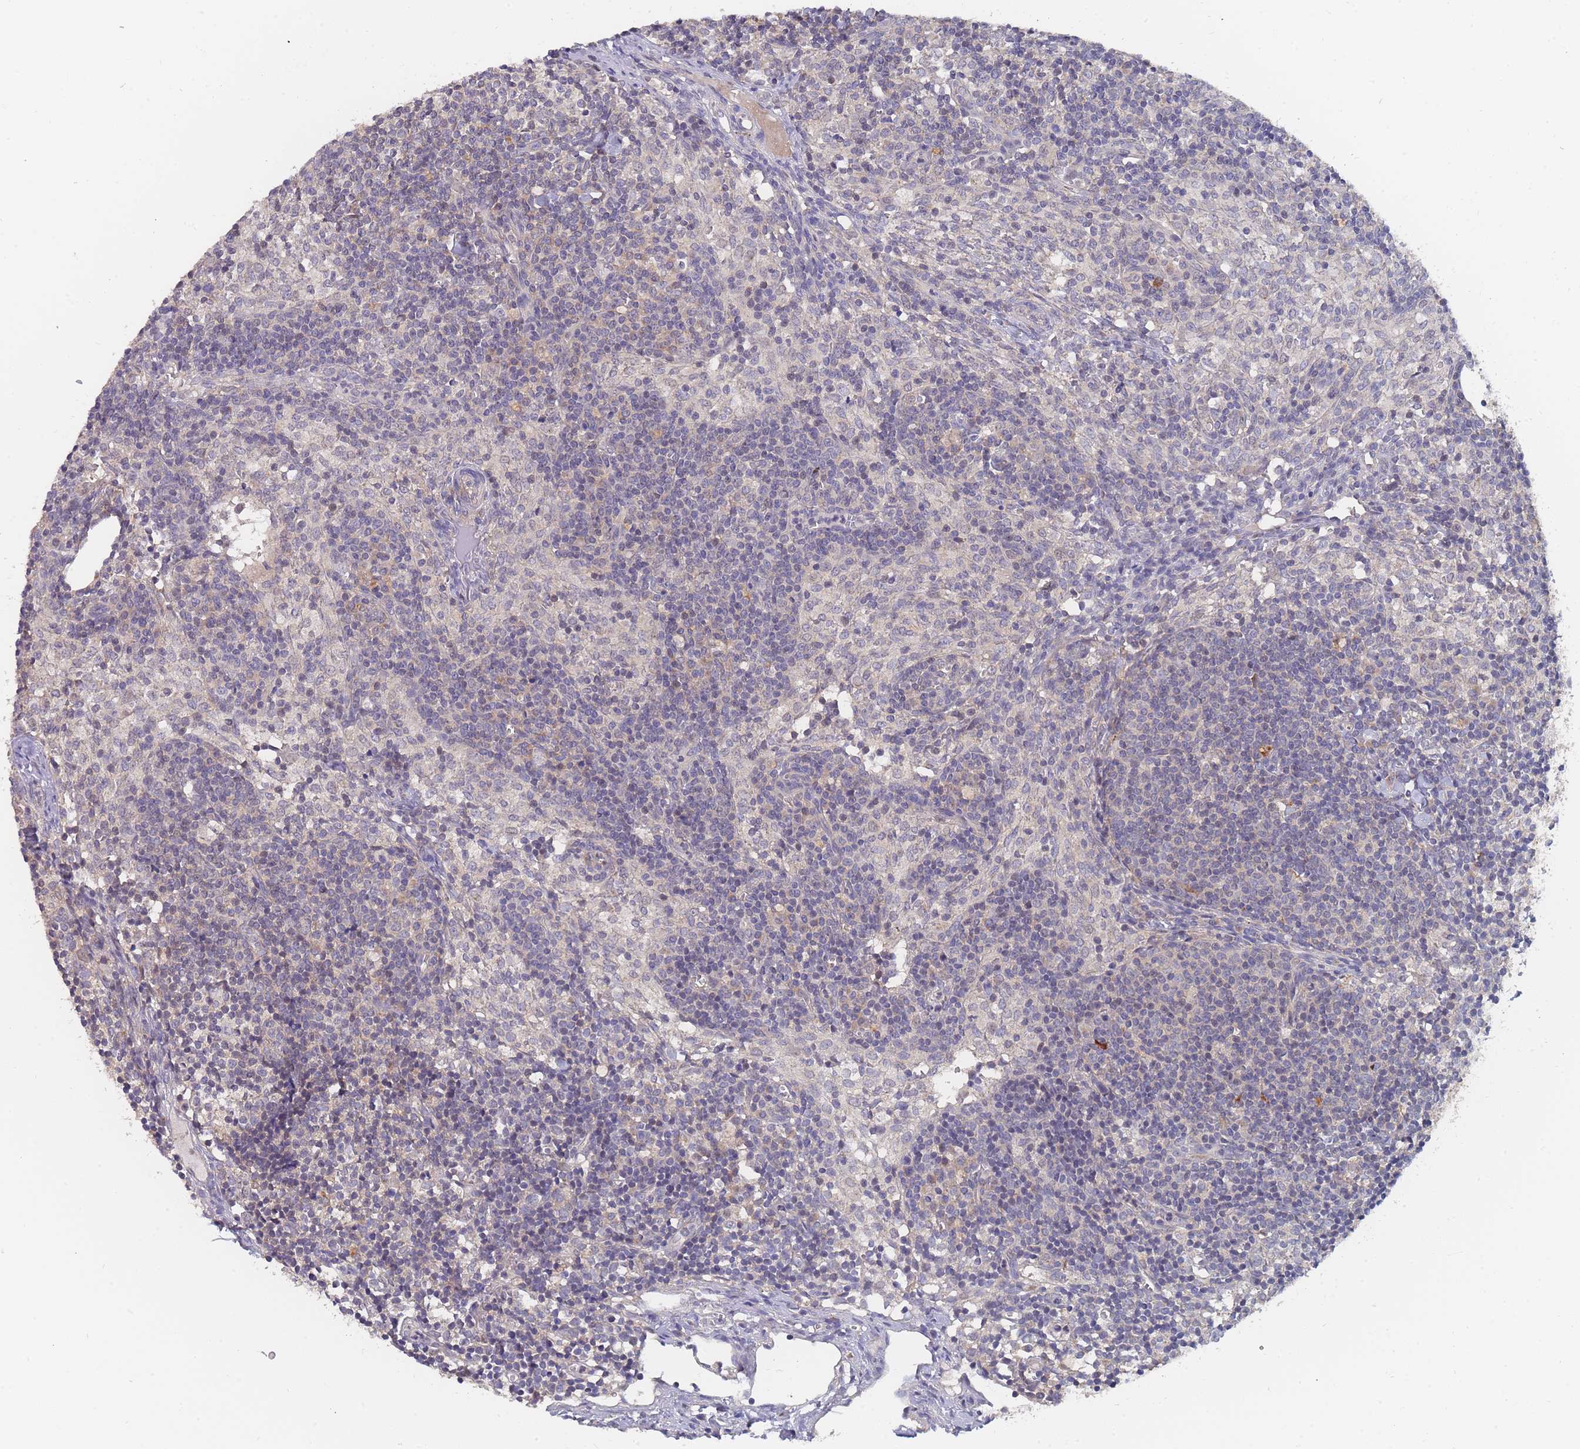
{"staining": {"intensity": "weak", "quantity": "<25%", "location": "cytoplasmic/membranous"}, "tissue": "lymph node", "cell_type": "Germinal center cells", "image_type": "normal", "snomed": [{"axis": "morphology", "description": "Normal tissue, NOS"}, {"axis": "topography", "description": "Lymph node"}], "caption": "DAB immunohistochemical staining of unremarkable human lymph node exhibits no significant expression in germinal center cells. The staining was performed using DAB to visualize the protein expression in brown, while the nuclei were stained in blue with hematoxylin (Magnification: 20x).", "gene": "SLC35F5", "patient": {"sex": "female", "age": 30}}